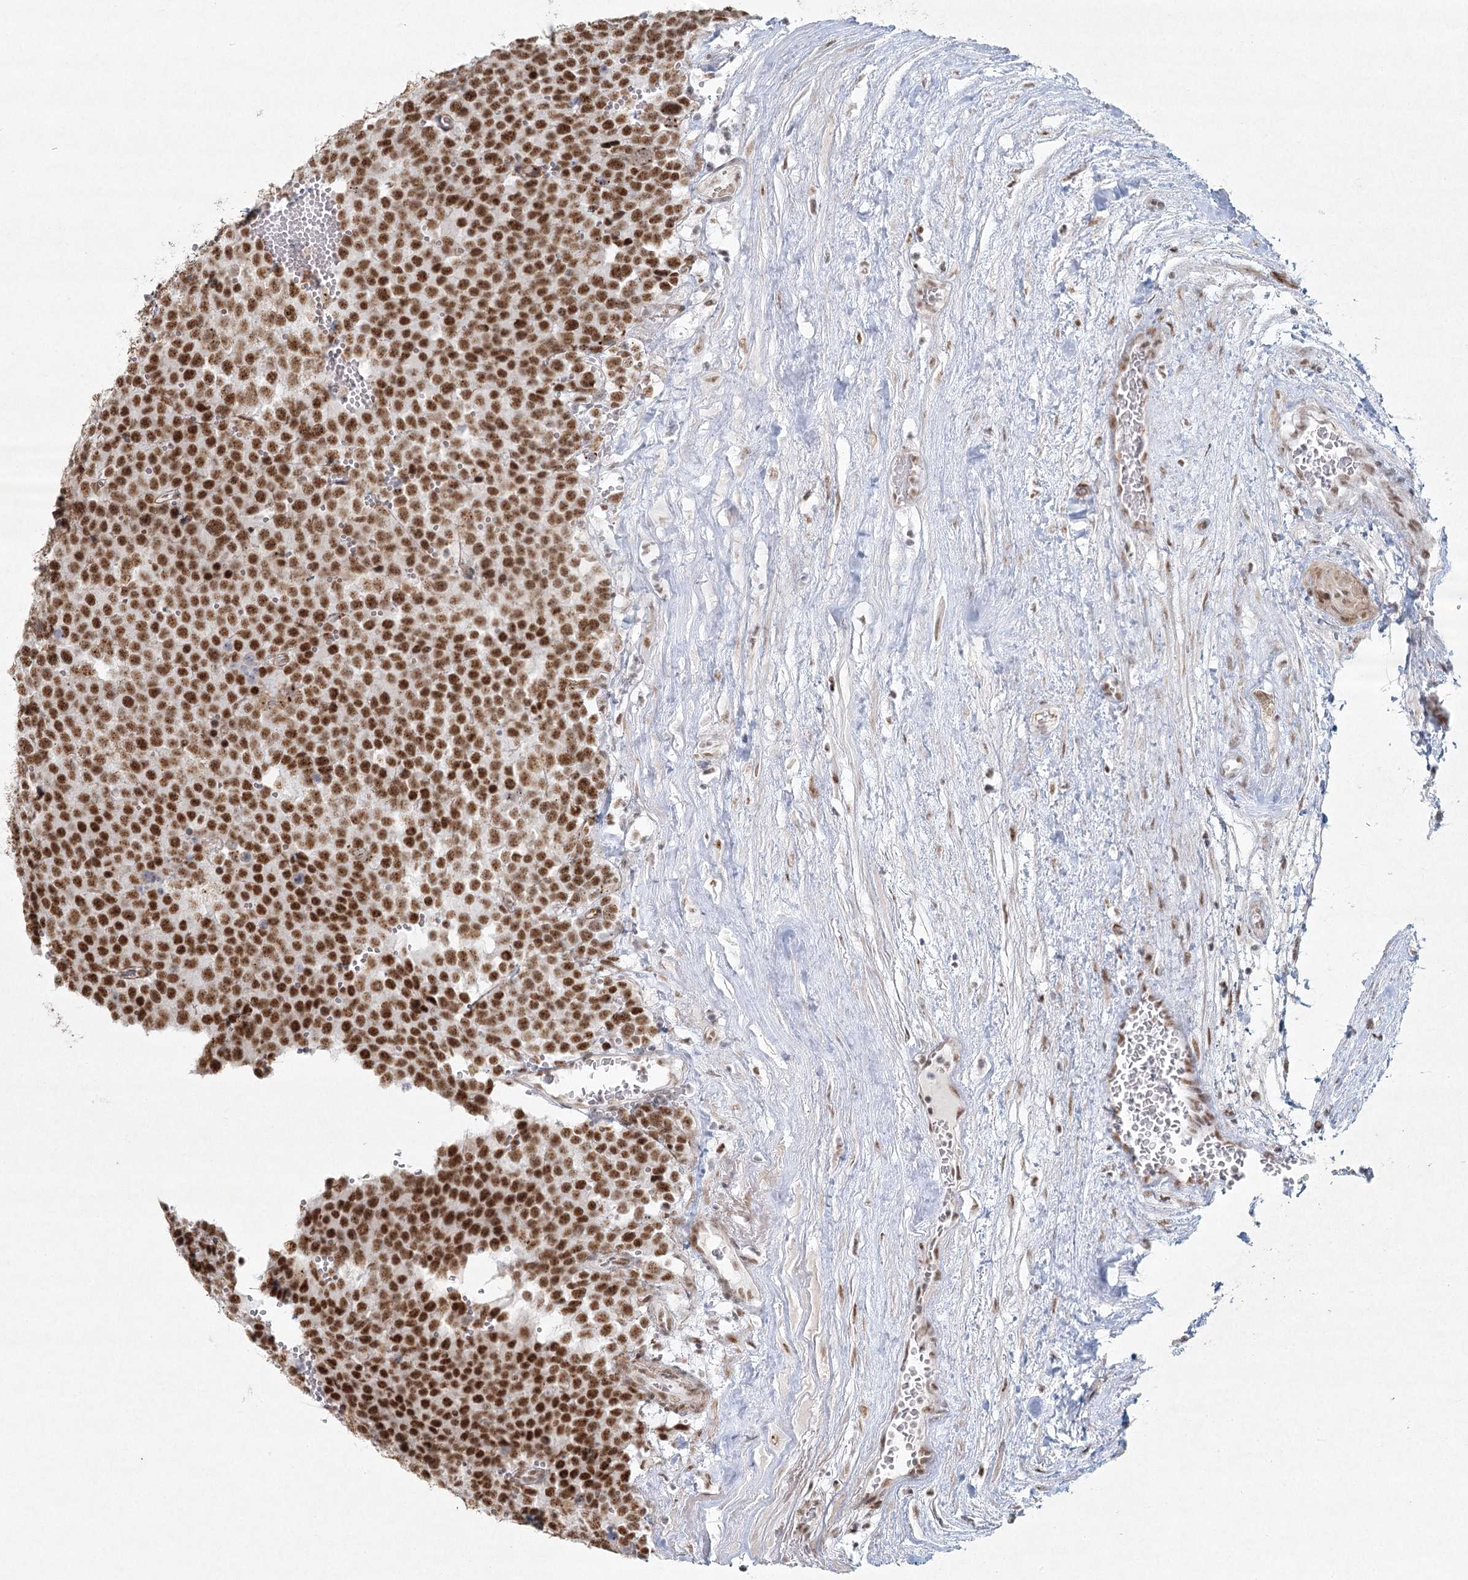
{"staining": {"intensity": "strong", "quantity": ">75%", "location": "nuclear"}, "tissue": "testis cancer", "cell_type": "Tumor cells", "image_type": "cancer", "snomed": [{"axis": "morphology", "description": "Seminoma, NOS"}, {"axis": "topography", "description": "Testis"}], "caption": "A high amount of strong nuclear positivity is identified in about >75% of tumor cells in seminoma (testis) tissue. (IHC, brightfield microscopy, high magnification).", "gene": "U2SURP", "patient": {"sex": "male", "age": 71}}